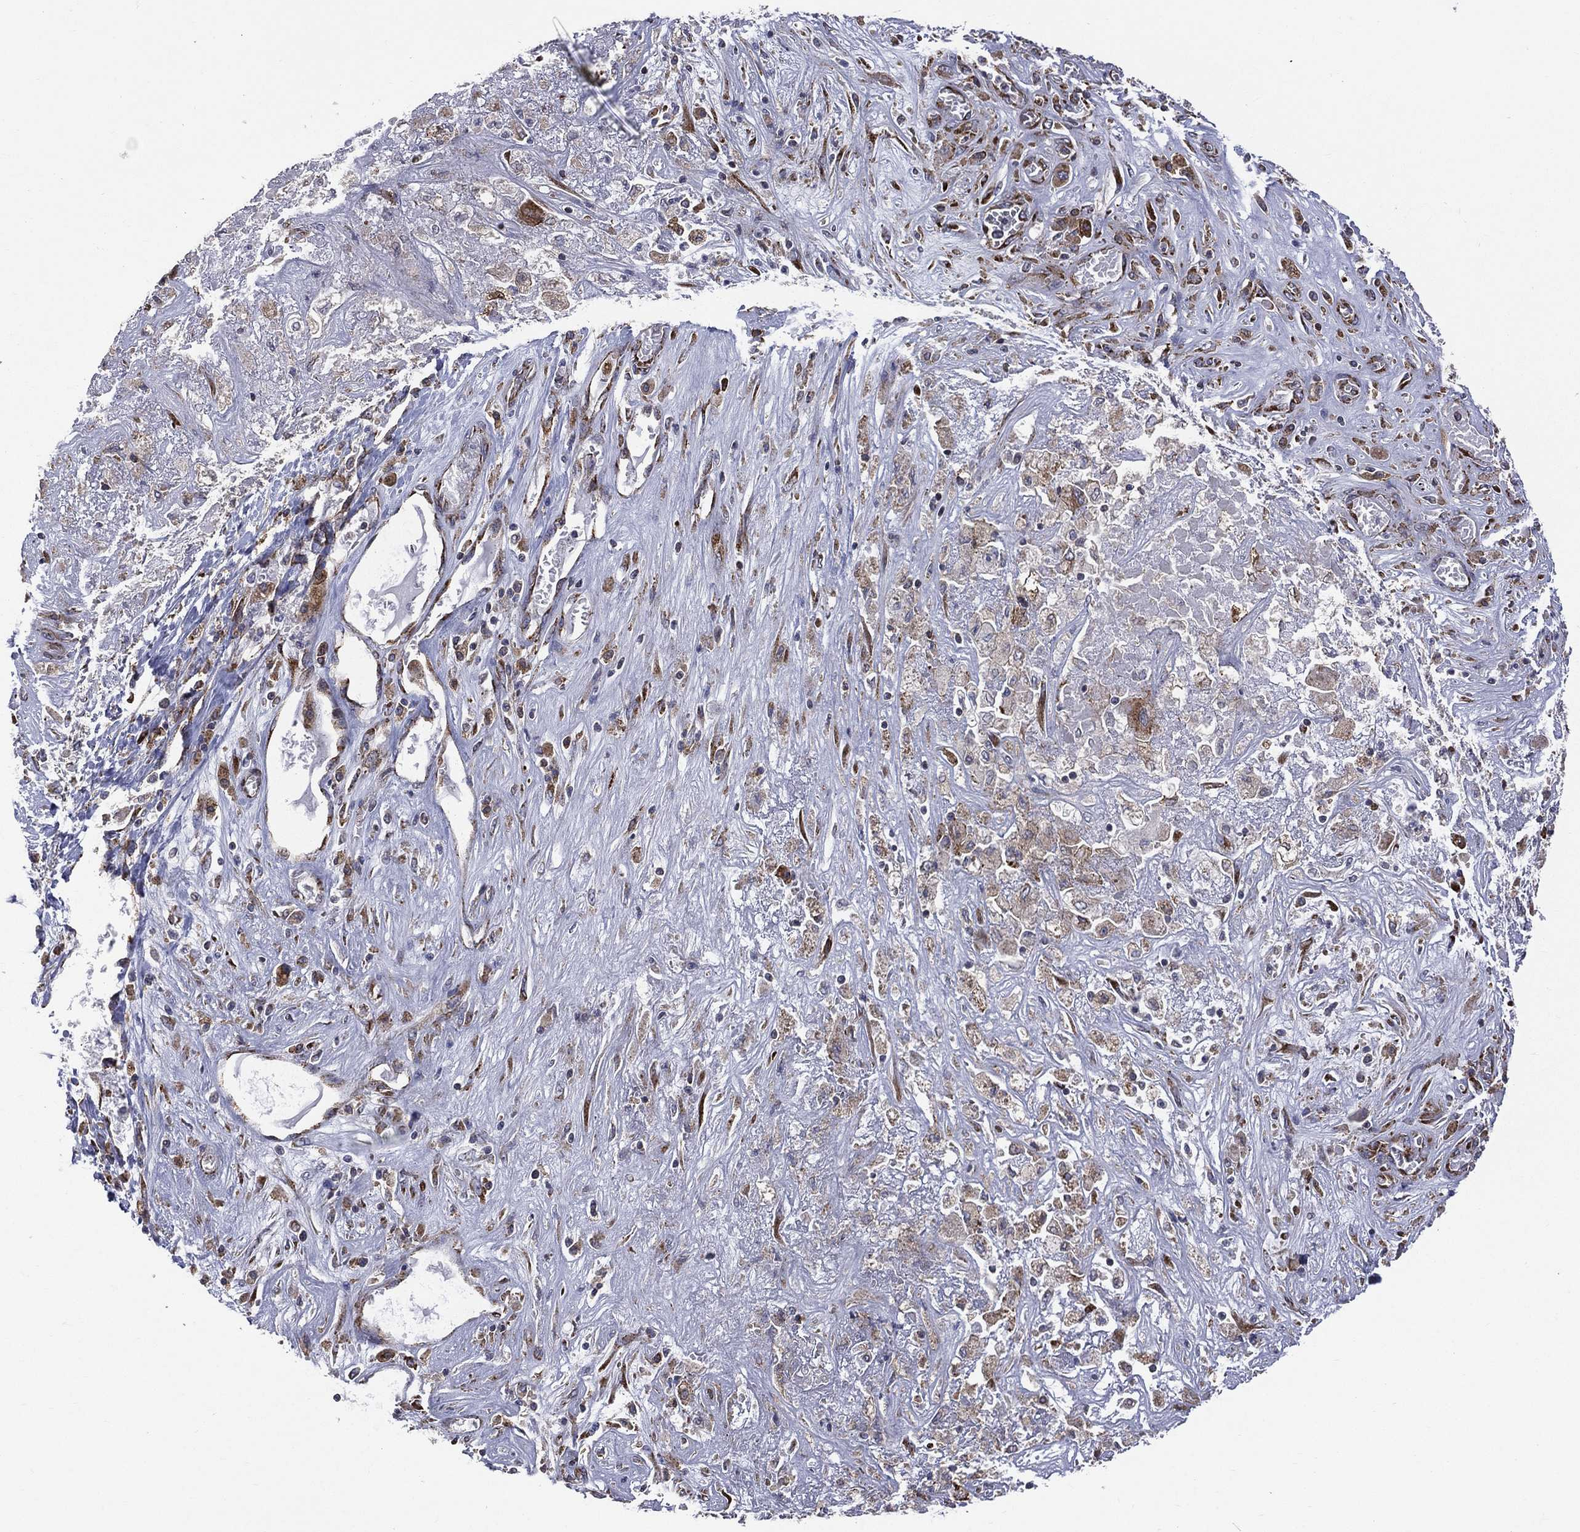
{"staining": {"intensity": "strong", "quantity": "25%-75%", "location": "cytoplasmic/membranous"}, "tissue": "liver cancer", "cell_type": "Tumor cells", "image_type": "cancer", "snomed": [{"axis": "morphology", "description": "Cholangiocarcinoma"}, {"axis": "topography", "description": "Liver"}], "caption": "This is an image of immunohistochemistry (IHC) staining of liver cholangiocarcinoma, which shows strong staining in the cytoplasmic/membranous of tumor cells.", "gene": "C20orf96", "patient": {"sex": "female", "age": 52}}